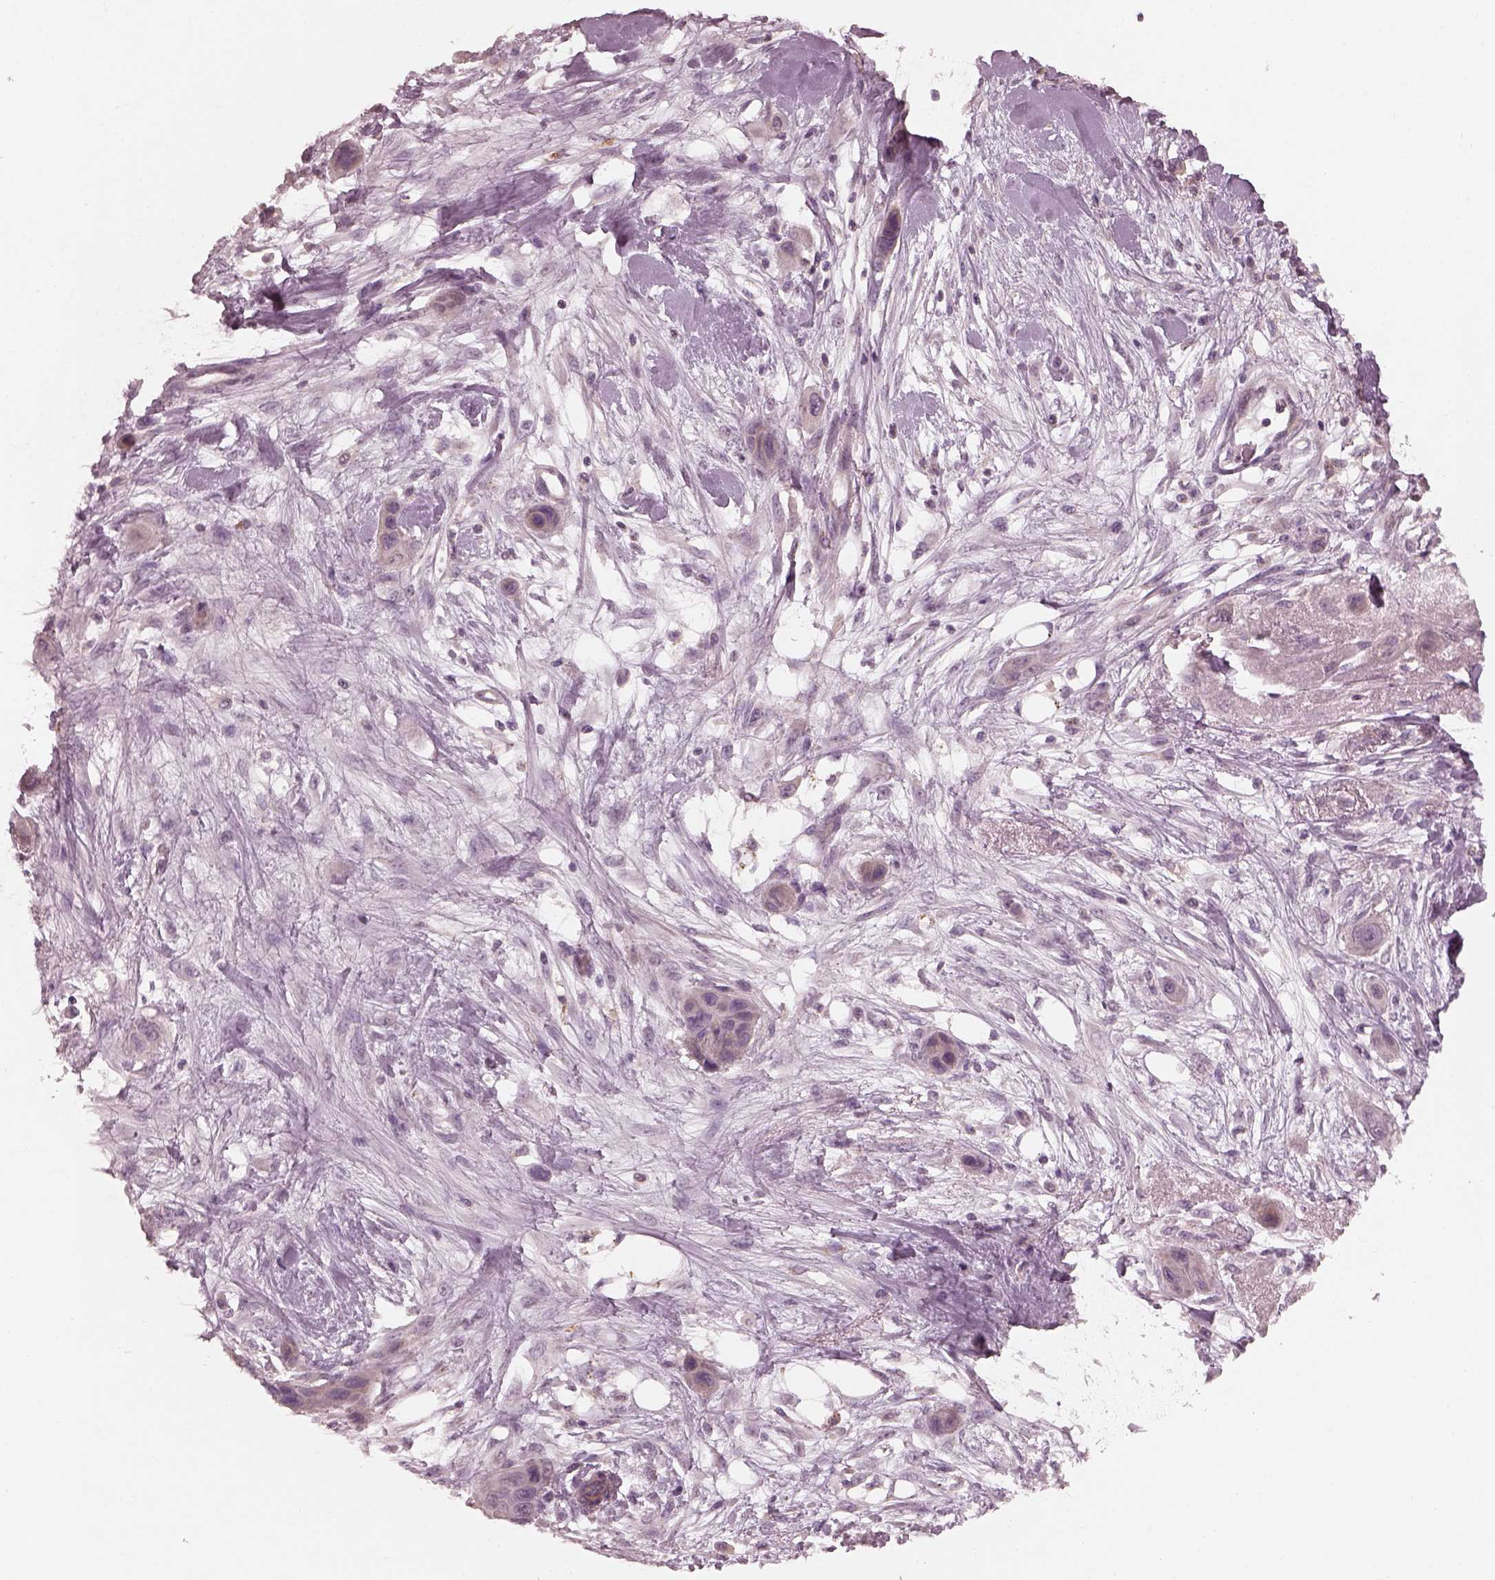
{"staining": {"intensity": "negative", "quantity": "none", "location": "none"}, "tissue": "skin cancer", "cell_type": "Tumor cells", "image_type": "cancer", "snomed": [{"axis": "morphology", "description": "Squamous cell carcinoma, NOS"}, {"axis": "topography", "description": "Skin"}], "caption": "Skin squamous cell carcinoma stained for a protein using immunohistochemistry reveals no positivity tumor cells.", "gene": "SLC25A46", "patient": {"sex": "male", "age": 79}}